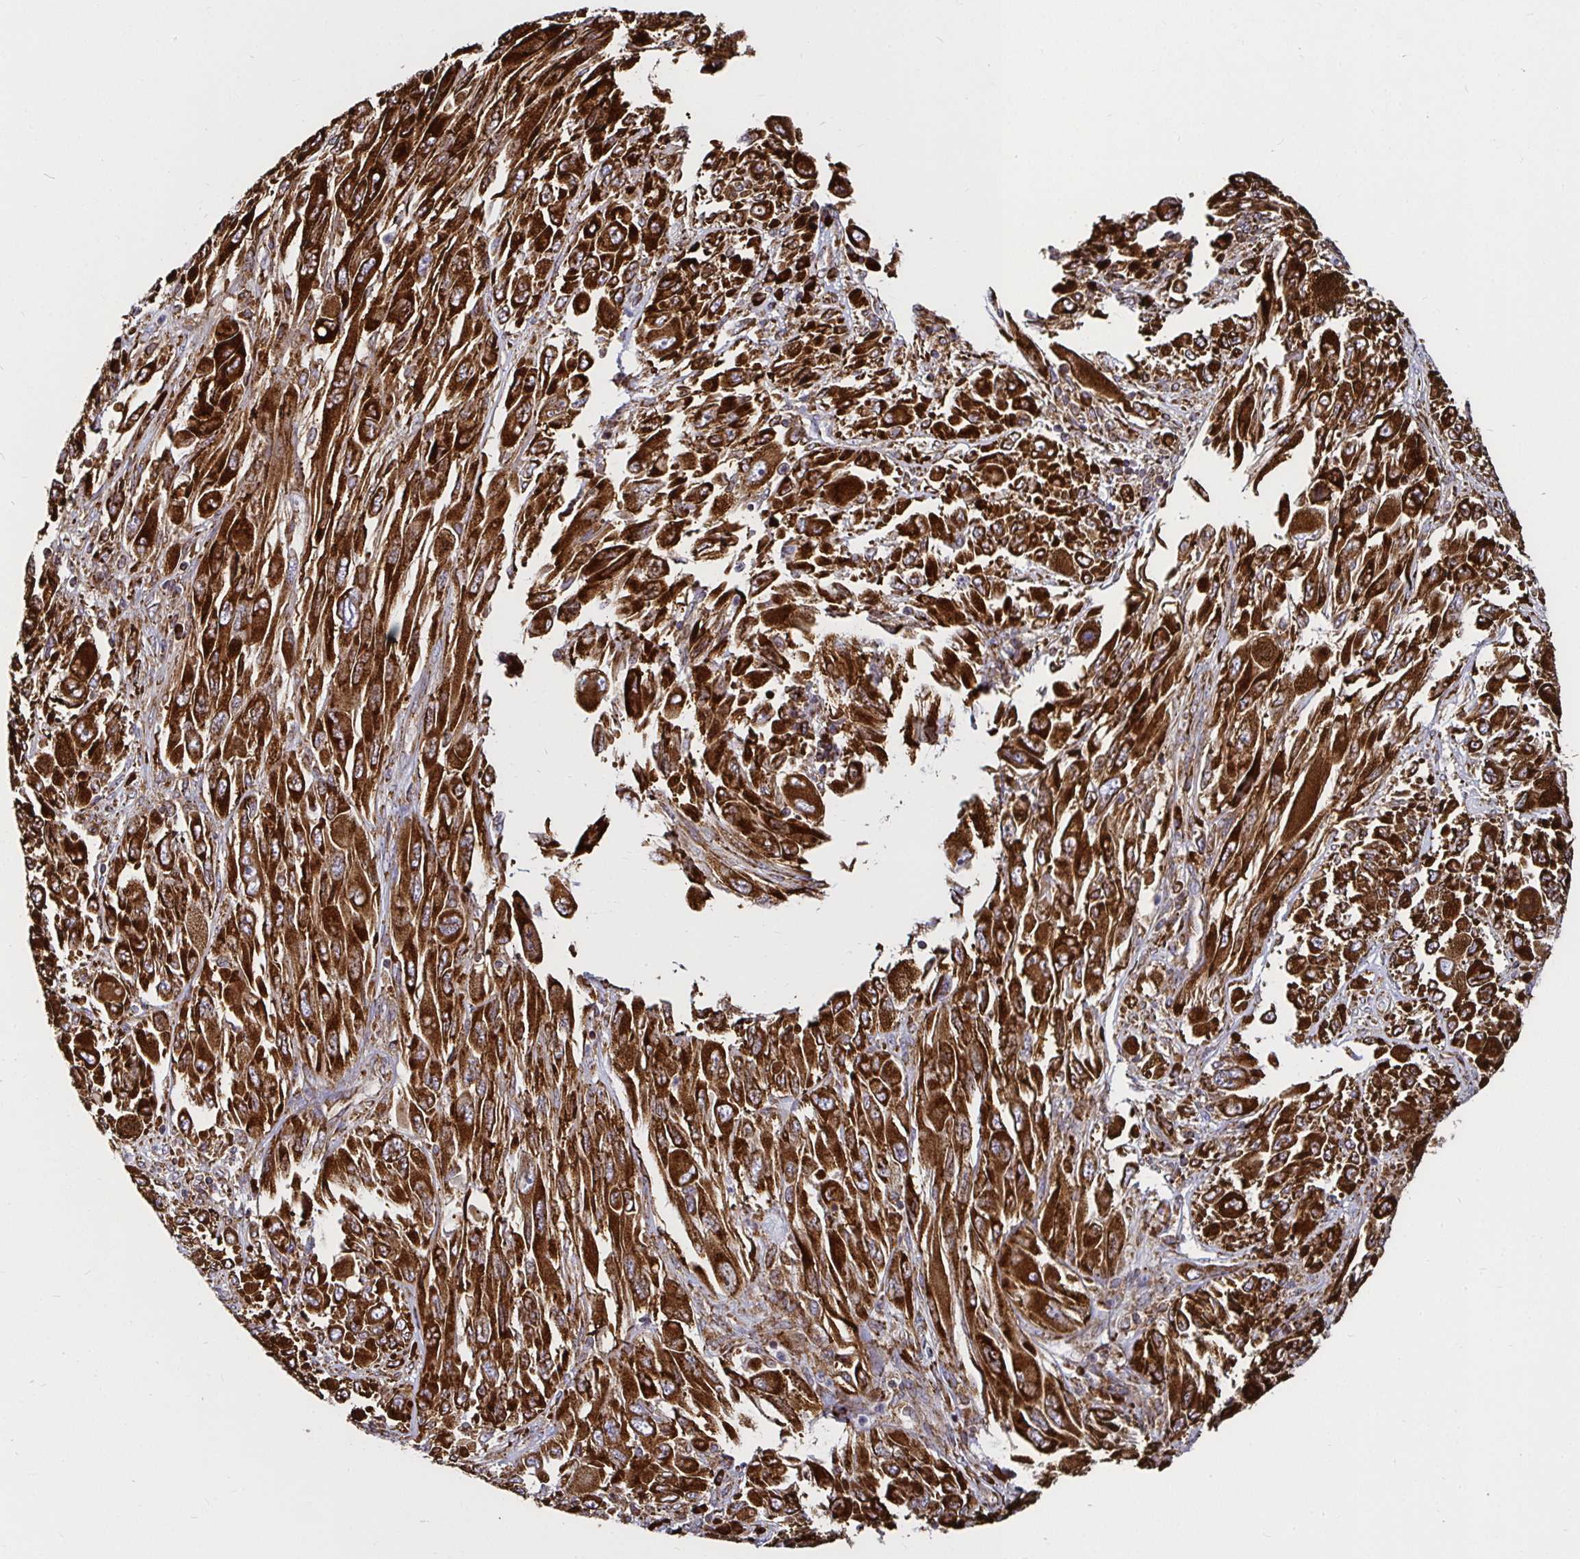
{"staining": {"intensity": "strong", "quantity": ">75%", "location": "cytoplasmic/membranous"}, "tissue": "melanoma", "cell_type": "Tumor cells", "image_type": "cancer", "snomed": [{"axis": "morphology", "description": "Malignant melanoma, NOS"}, {"axis": "topography", "description": "Skin"}], "caption": "IHC micrograph of neoplastic tissue: malignant melanoma stained using IHC shows high levels of strong protein expression localized specifically in the cytoplasmic/membranous of tumor cells, appearing as a cytoplasmic/membranous brown color.", "gene": "SMYD3", "patient": {"sex": "female", "age": 91}}